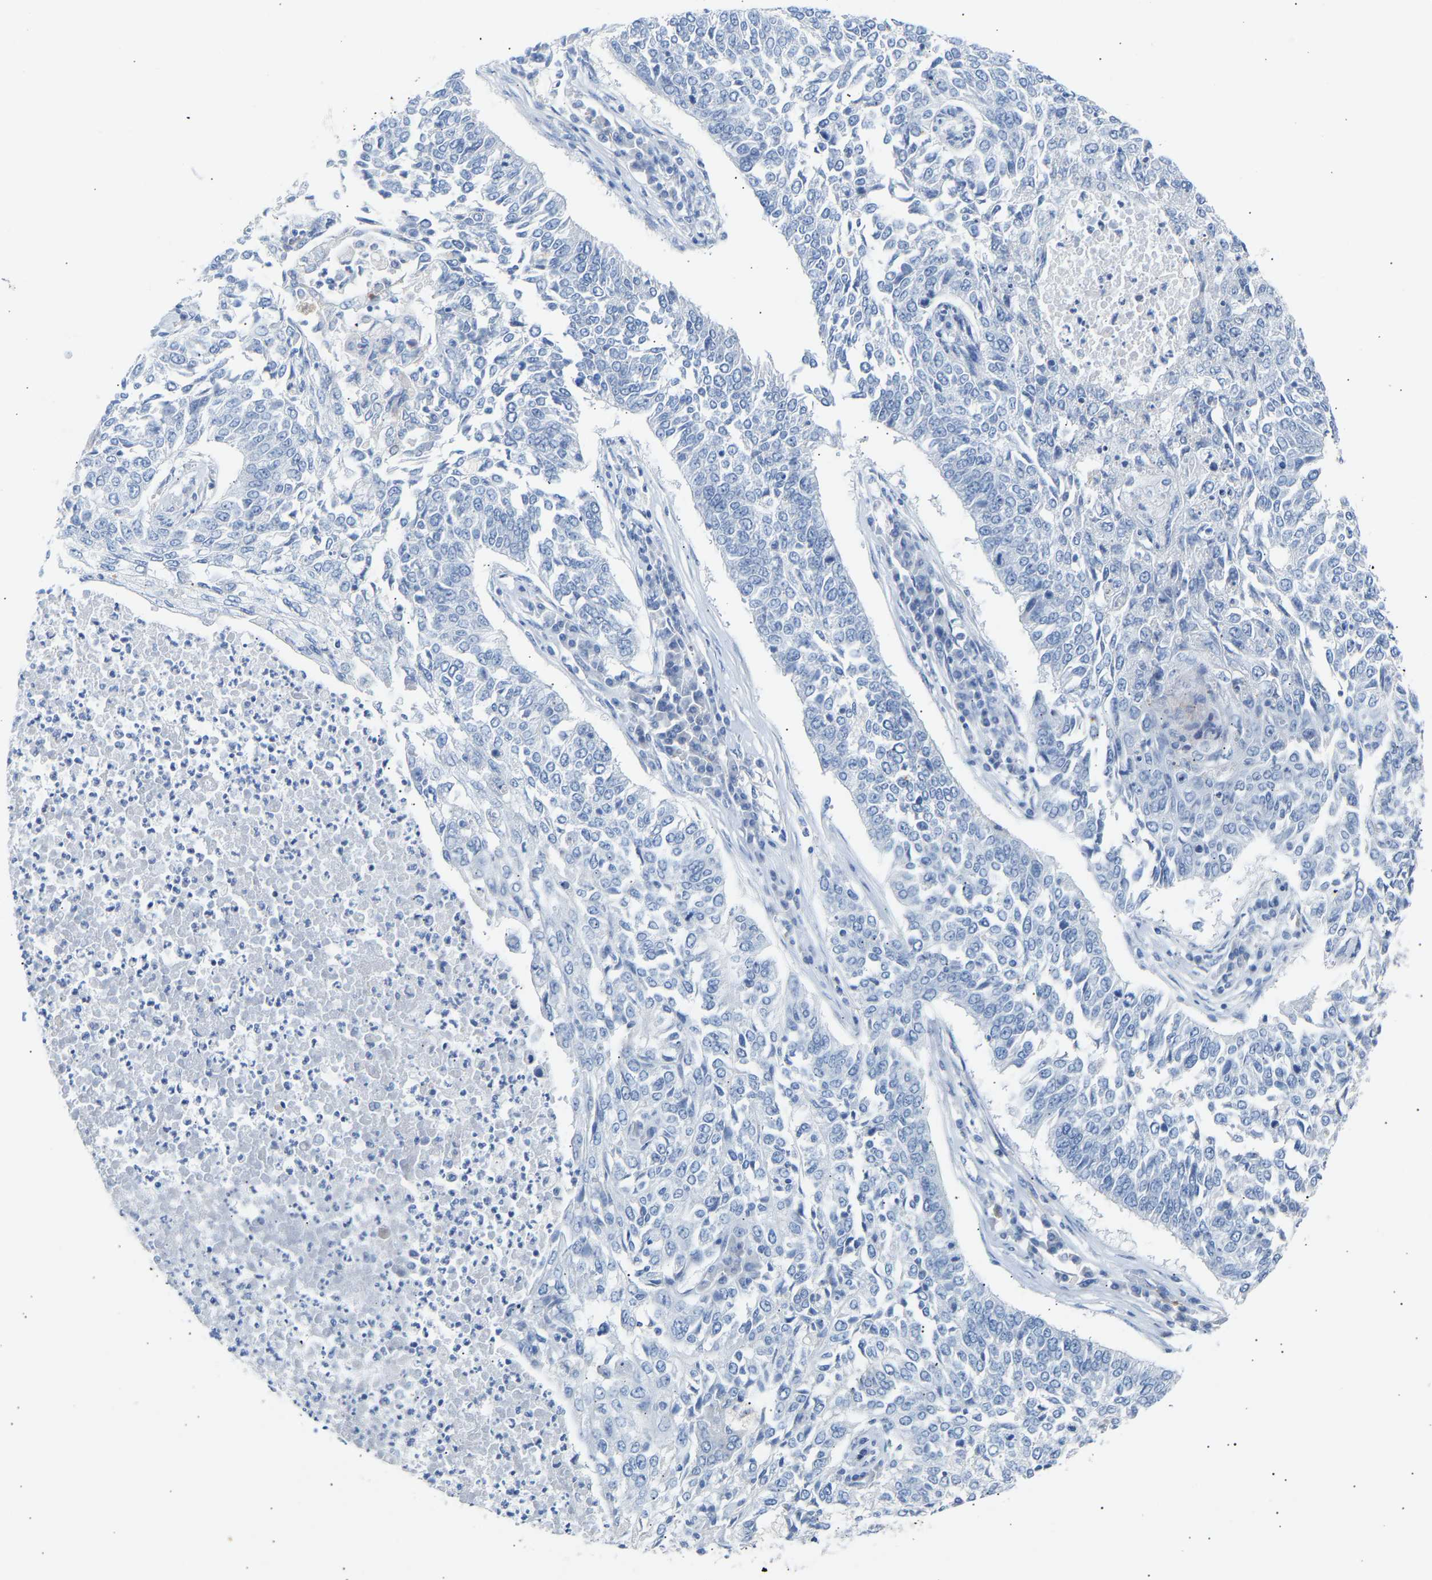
{"staining": {"intensity": "negative", "quantity": "none", "location": "none"}, "tissue": "lung cancer", "cell_type": "Tumor cells", "image_type": "cancer", "snomed": [{"axis": "morphology", "description": "Normal tissue, NOS"}, {"axis": "morphology", "description": "Squamous cell carcinoma, NOS"}, {"axis": "topography", "description": "Cartilage tissue"}, {"axis": "topography", "description": "Bronchus"}, {"axis": "topography", "description": "Lung"}], "caption": "The photomicrograph displays no staining of tumor cells in lung cancer (squamous cell carcinoma). (DAB (3,3'-diaminobenzidine) immunohistochemistry (IHC) with hematoxylin counter stain).", "gene": "PEX1", "patient": {"sex": "female", "age": 49}}